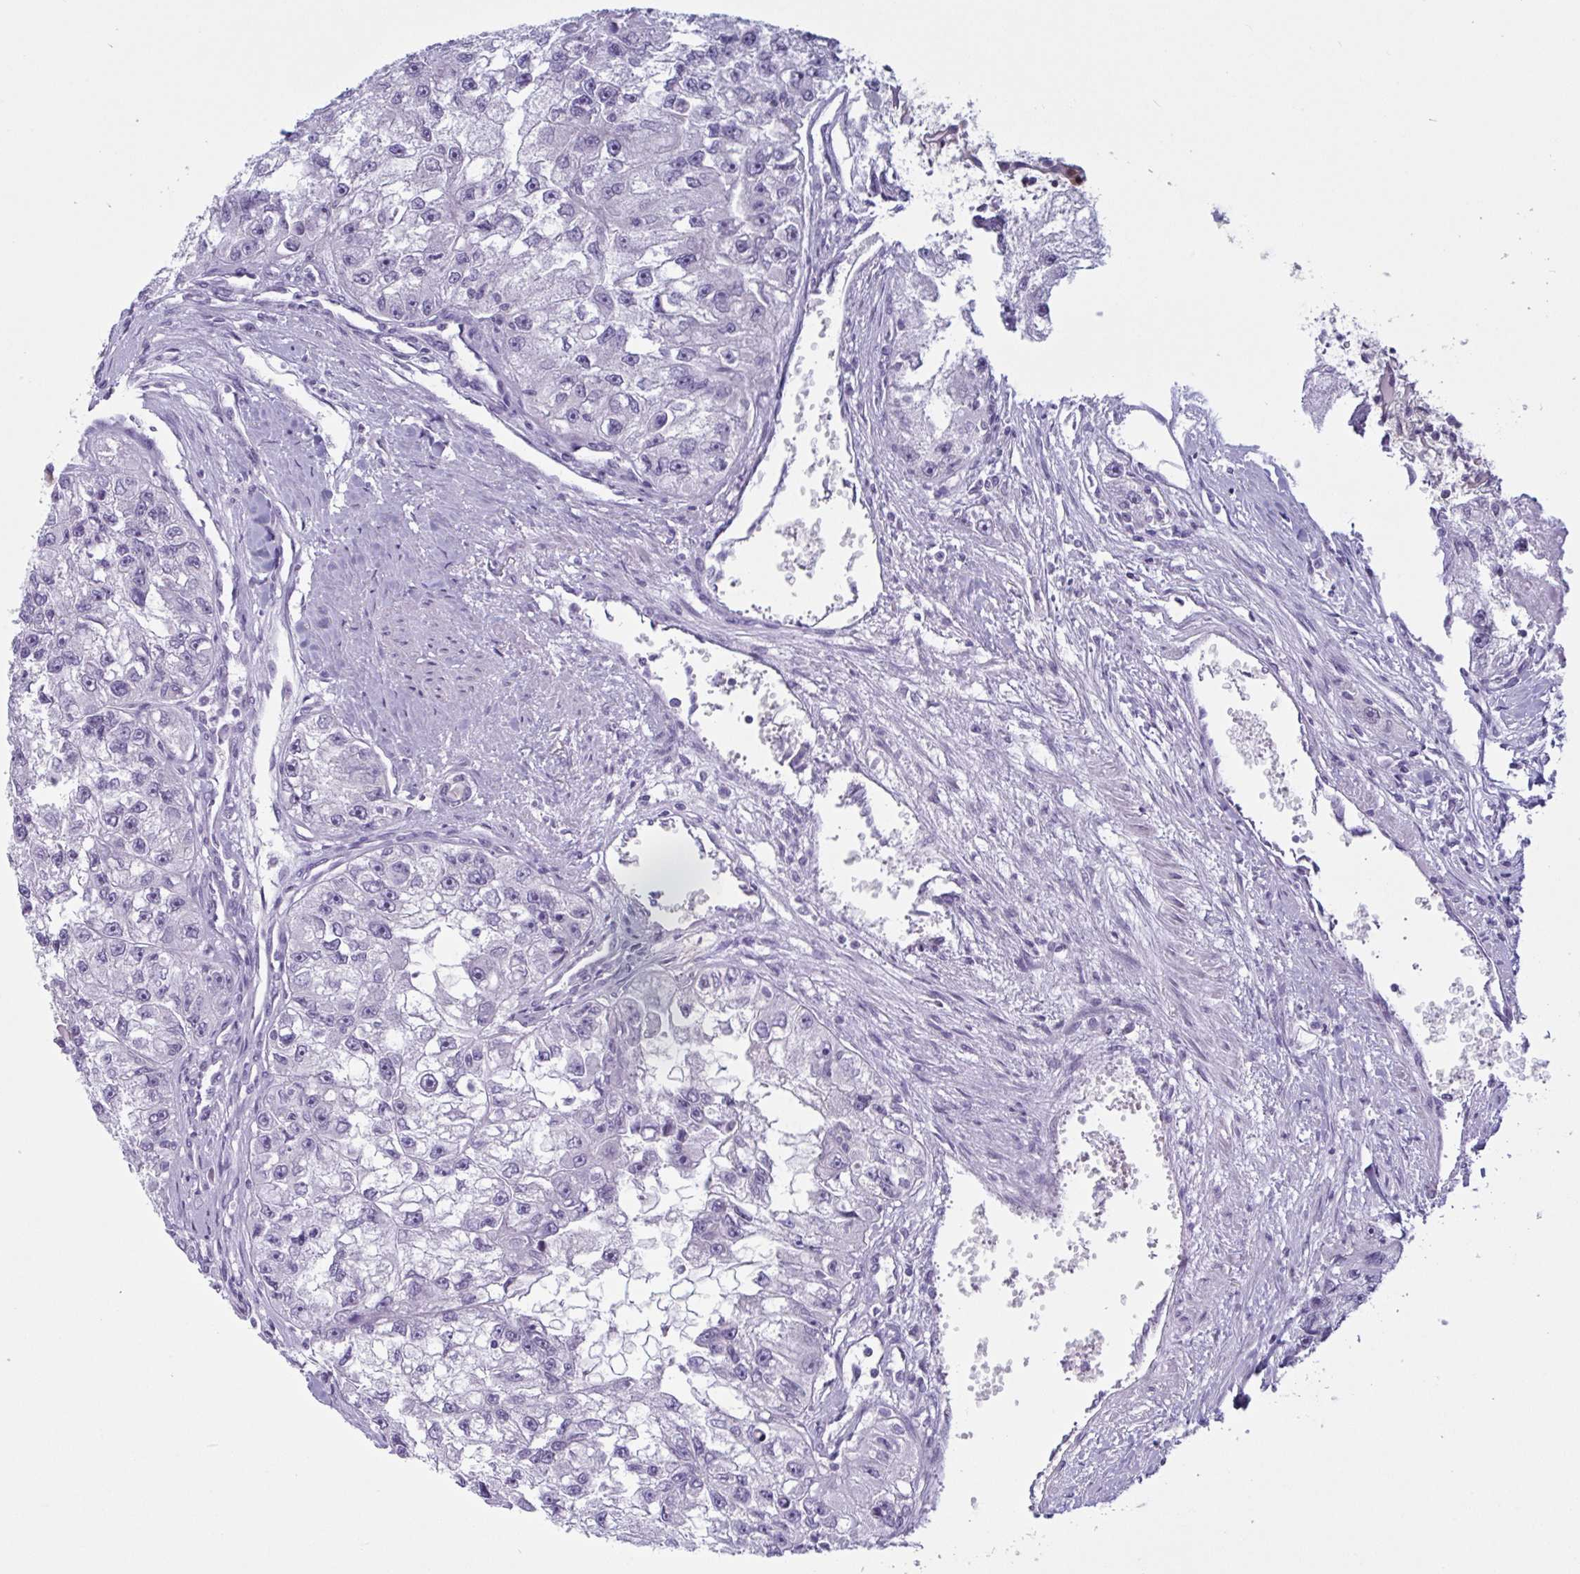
{"staining": {"intensity": "negative", "quantity": "none", "location": "none"}, "tissue": "renal cancer", "cell_type": "Tumor cells", "image_type": "cancer", "snomed": [{"axis": "morphology", "description": "Adenocarcinoma, NOS"}, {"axis": "topography", "description": "Kidney"}], "caption": "This is a image of IHC staining of adenocarcinoma (renal), which shows no staining in tumor cells.", "gene": "TANK", "patient": {"sex": "male", "age": 63}}